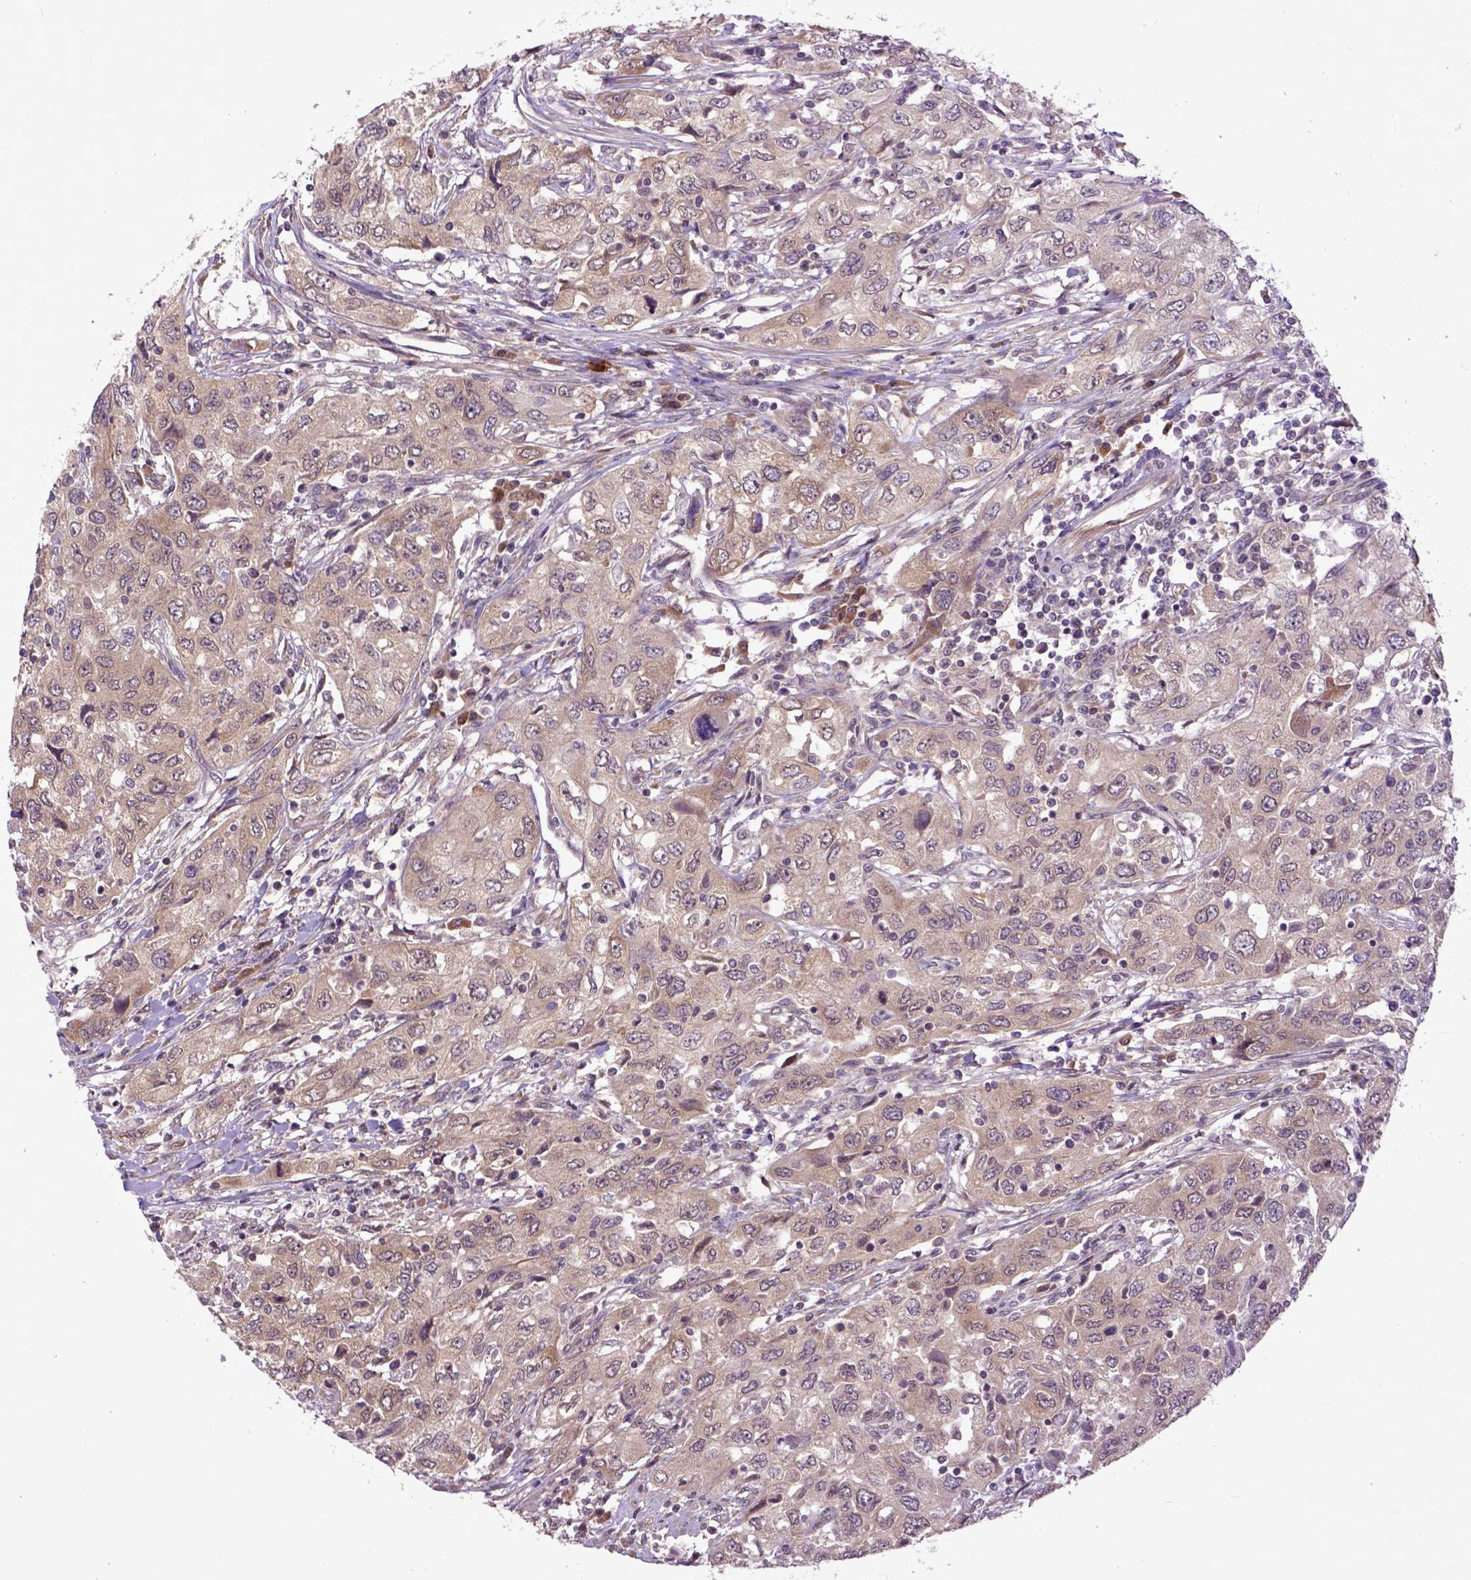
{"staining": {"intensity": "weak", "quantity": ">75%", "location": "cytoplasmic/membranous"}, "tissue": "urothelial cancer", "cell_type": "Tumor cells", "image_type": "cancer", "snomed": [{"axis": "morphology", "description": "Urothelial carcinoma, High grade"}, {"axis": "topography", "description": "Urinary bladder"}], "caption": "Protein staining of high-grade urothelial carcinoma tissue reveals weak cytoplasmic/membranous staining in about >75% of tumor cells.", "gene": "ARL1", "patient": {"sex": "male", "age": 76}}